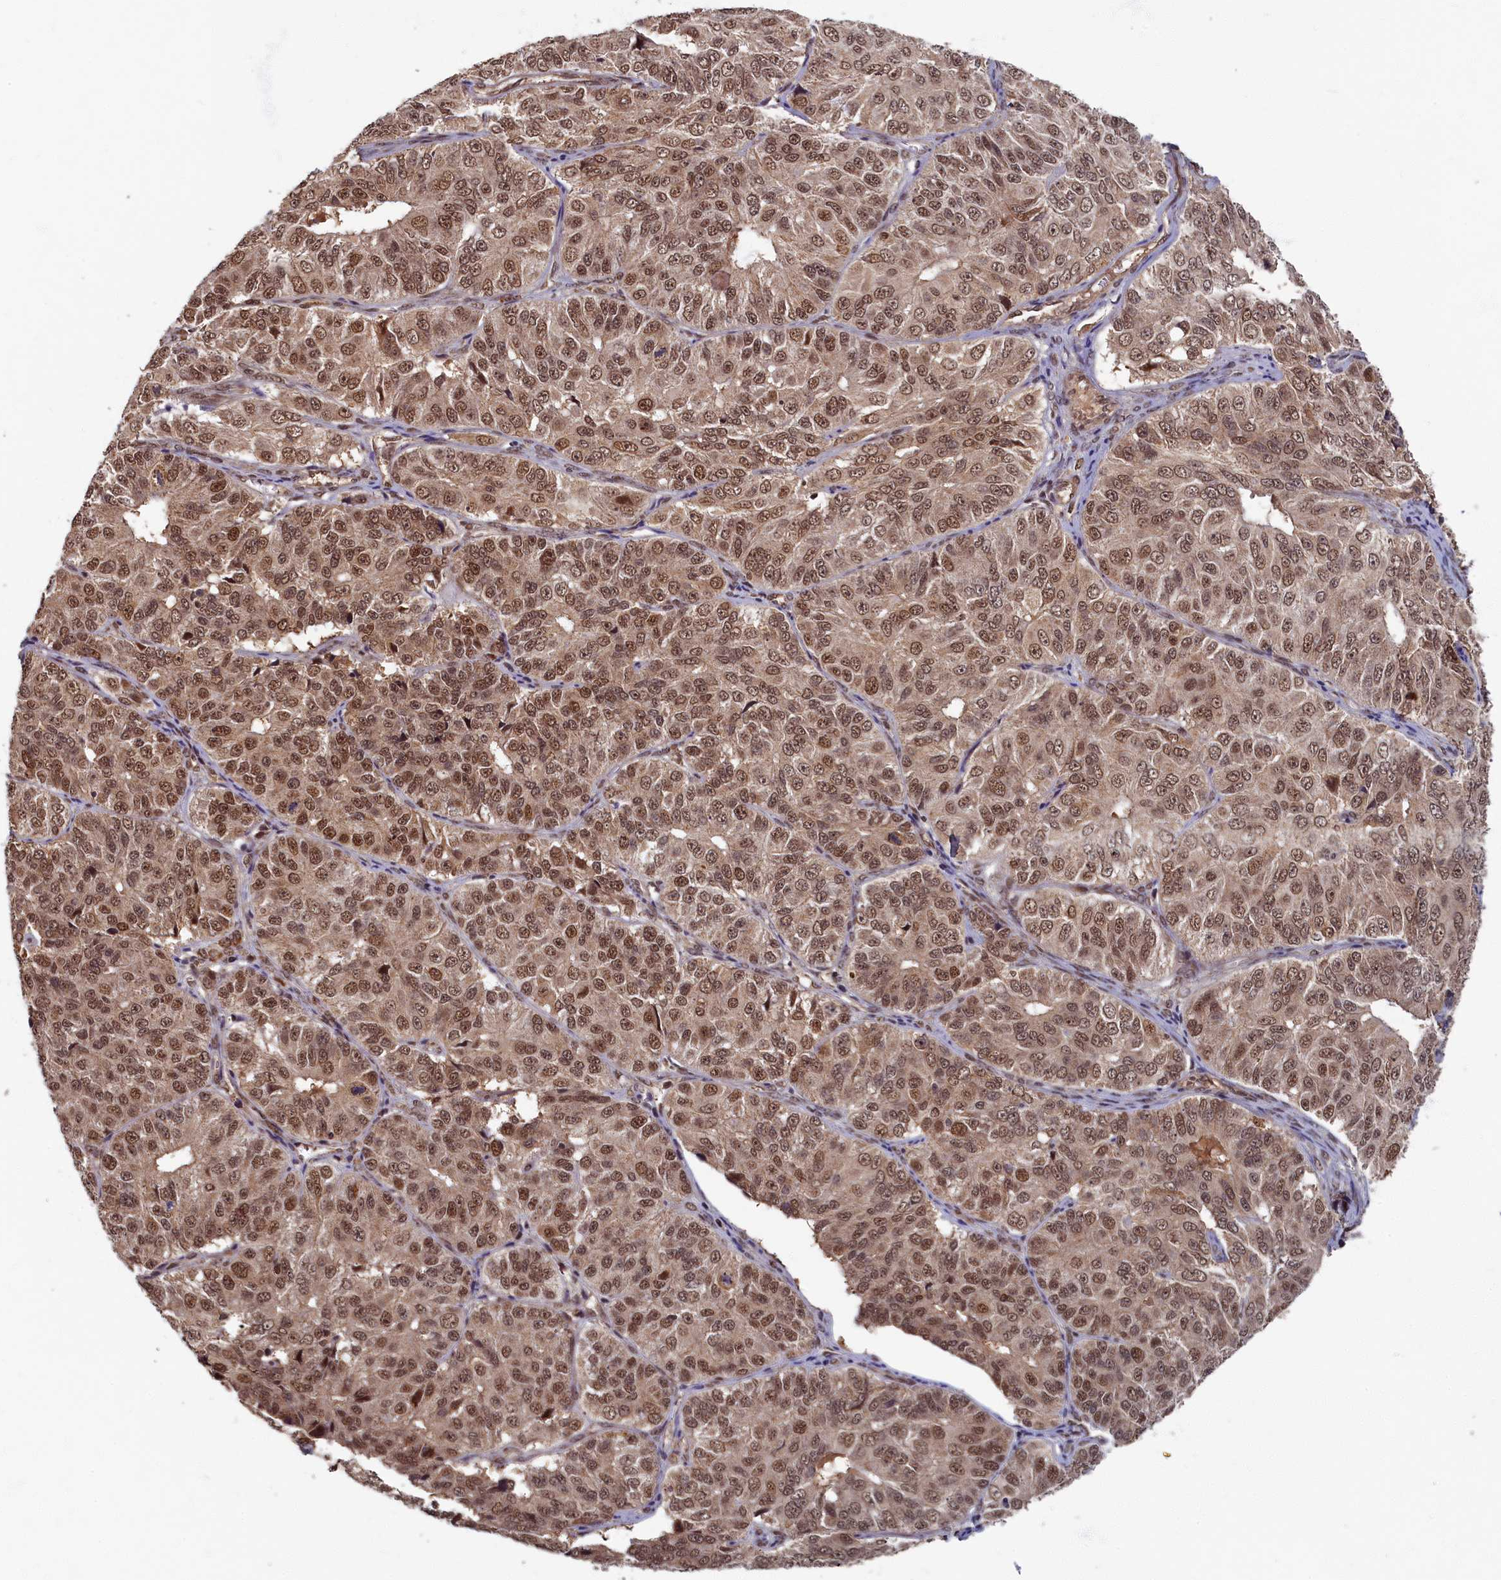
{"staining": {"intensity": "moderate", "quantity": ">75%", "location": "nuclear"}, "tissue": "ovarian cancer", "cell_type": "Tumor cells", "image_type": "cancer", "snomed": [{"axis": "morphology", "description": "Carcinoma, endometroid"}, {"axis": "topography", "description": "Ovary"}], "caption": "Protein analysis of ovarian cancer (endometroid carcinoma) tissue demonstrates moderate nuclear staining in approximately >75% of tumor cells.", "gene": "BRCA1", "patient": {"sex": "female", "age": 51}}